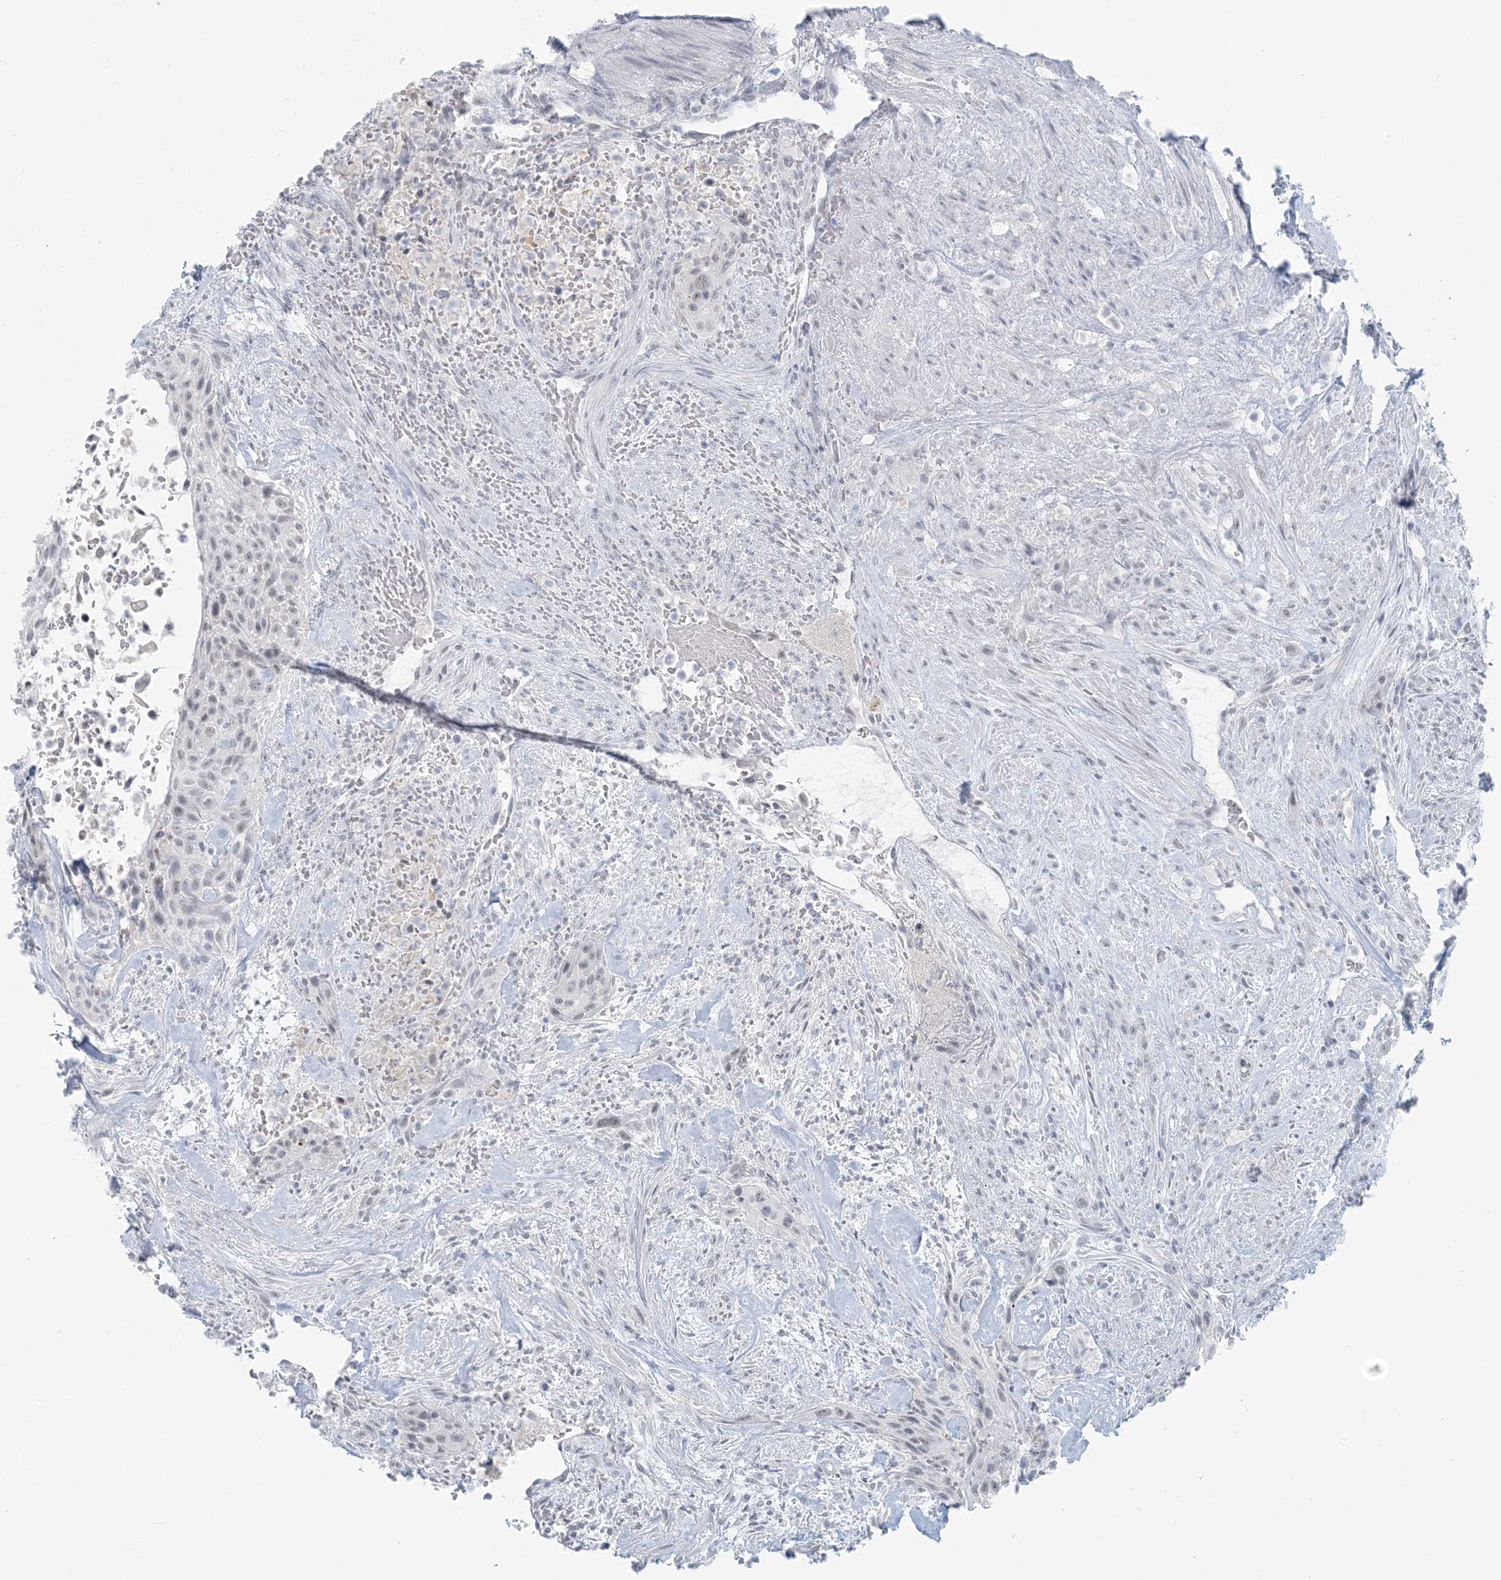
{"staining": {"intensity": "negative", "quantity": "none", "location": "none"}, "tissue": "urothelial cancer", "cell_type": "Tumor cells", "image_type": "cancer", "snomed": [{"axis": "morphology", "description": "Urothelial carcinoma, High grade"}, {"axis": "topography", "description": "Urinary bladder"}], "caption": "Tumor cells are negative for brown protein staining in urothelial cancer. Nuclei are stained in blue.", "gene": "SCML1", "patient": {"sex": "male", "age": 35}}